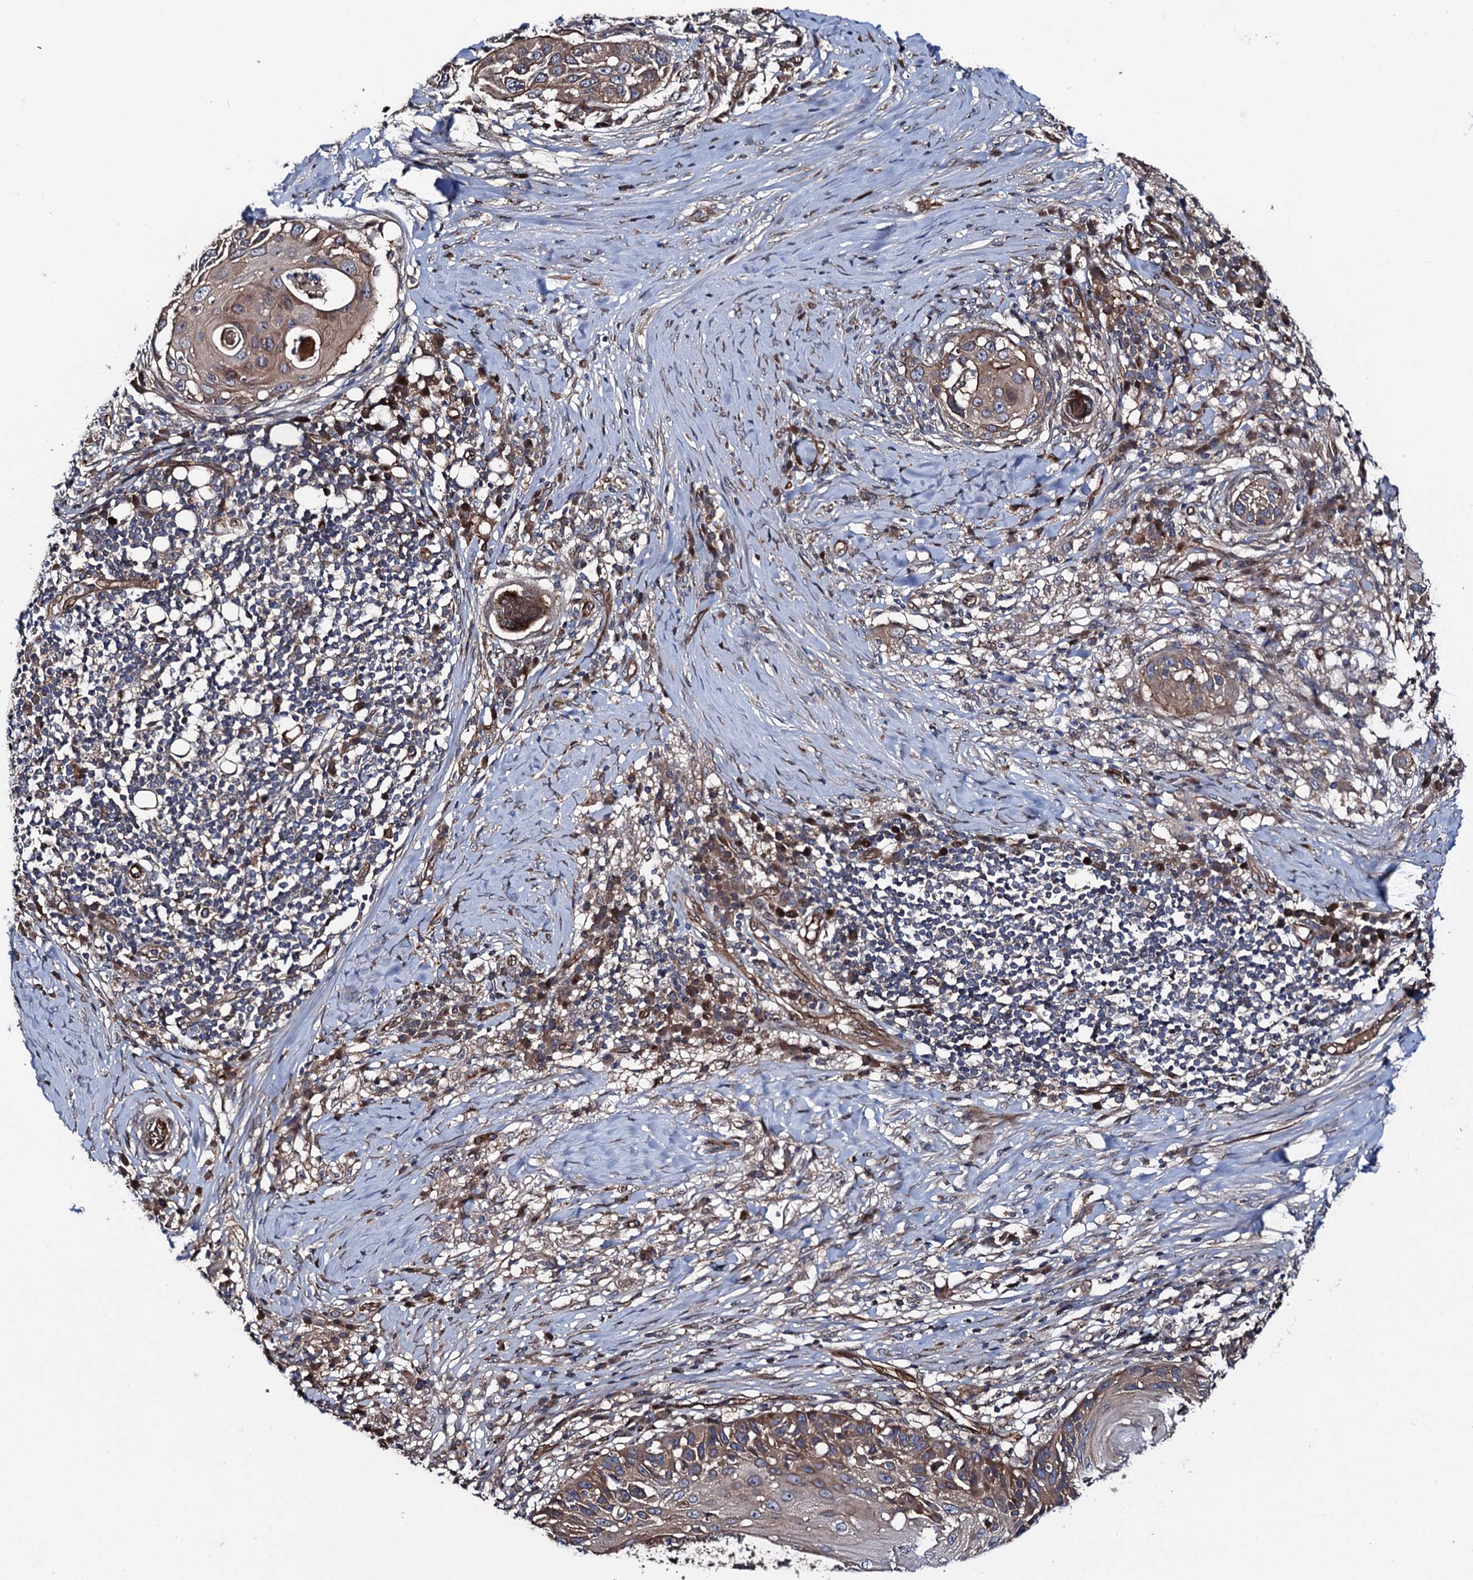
{"staining": {"intensity": "moderate", "quantity": ">75%", "location": "cytoplasmic/membranous"}, "tissue": "skin cancer", "cell_type": "Tumor cells", "image_type": "cancer", "snomed": [{"axis": "morphology", "description": "Squamous cell carcinoma, NOS"}, {"axis": "topography", "description": "Skin"}], "caption": "This is an image of immunohistochemistry (IHC) staining of skin squamous cell carcinoma, which shows moderate positivity in the cytoplasmic/membranous of tumor cells.", "gene": "RHOBTB1", "patient": {"sex": "female", "age": 44}}